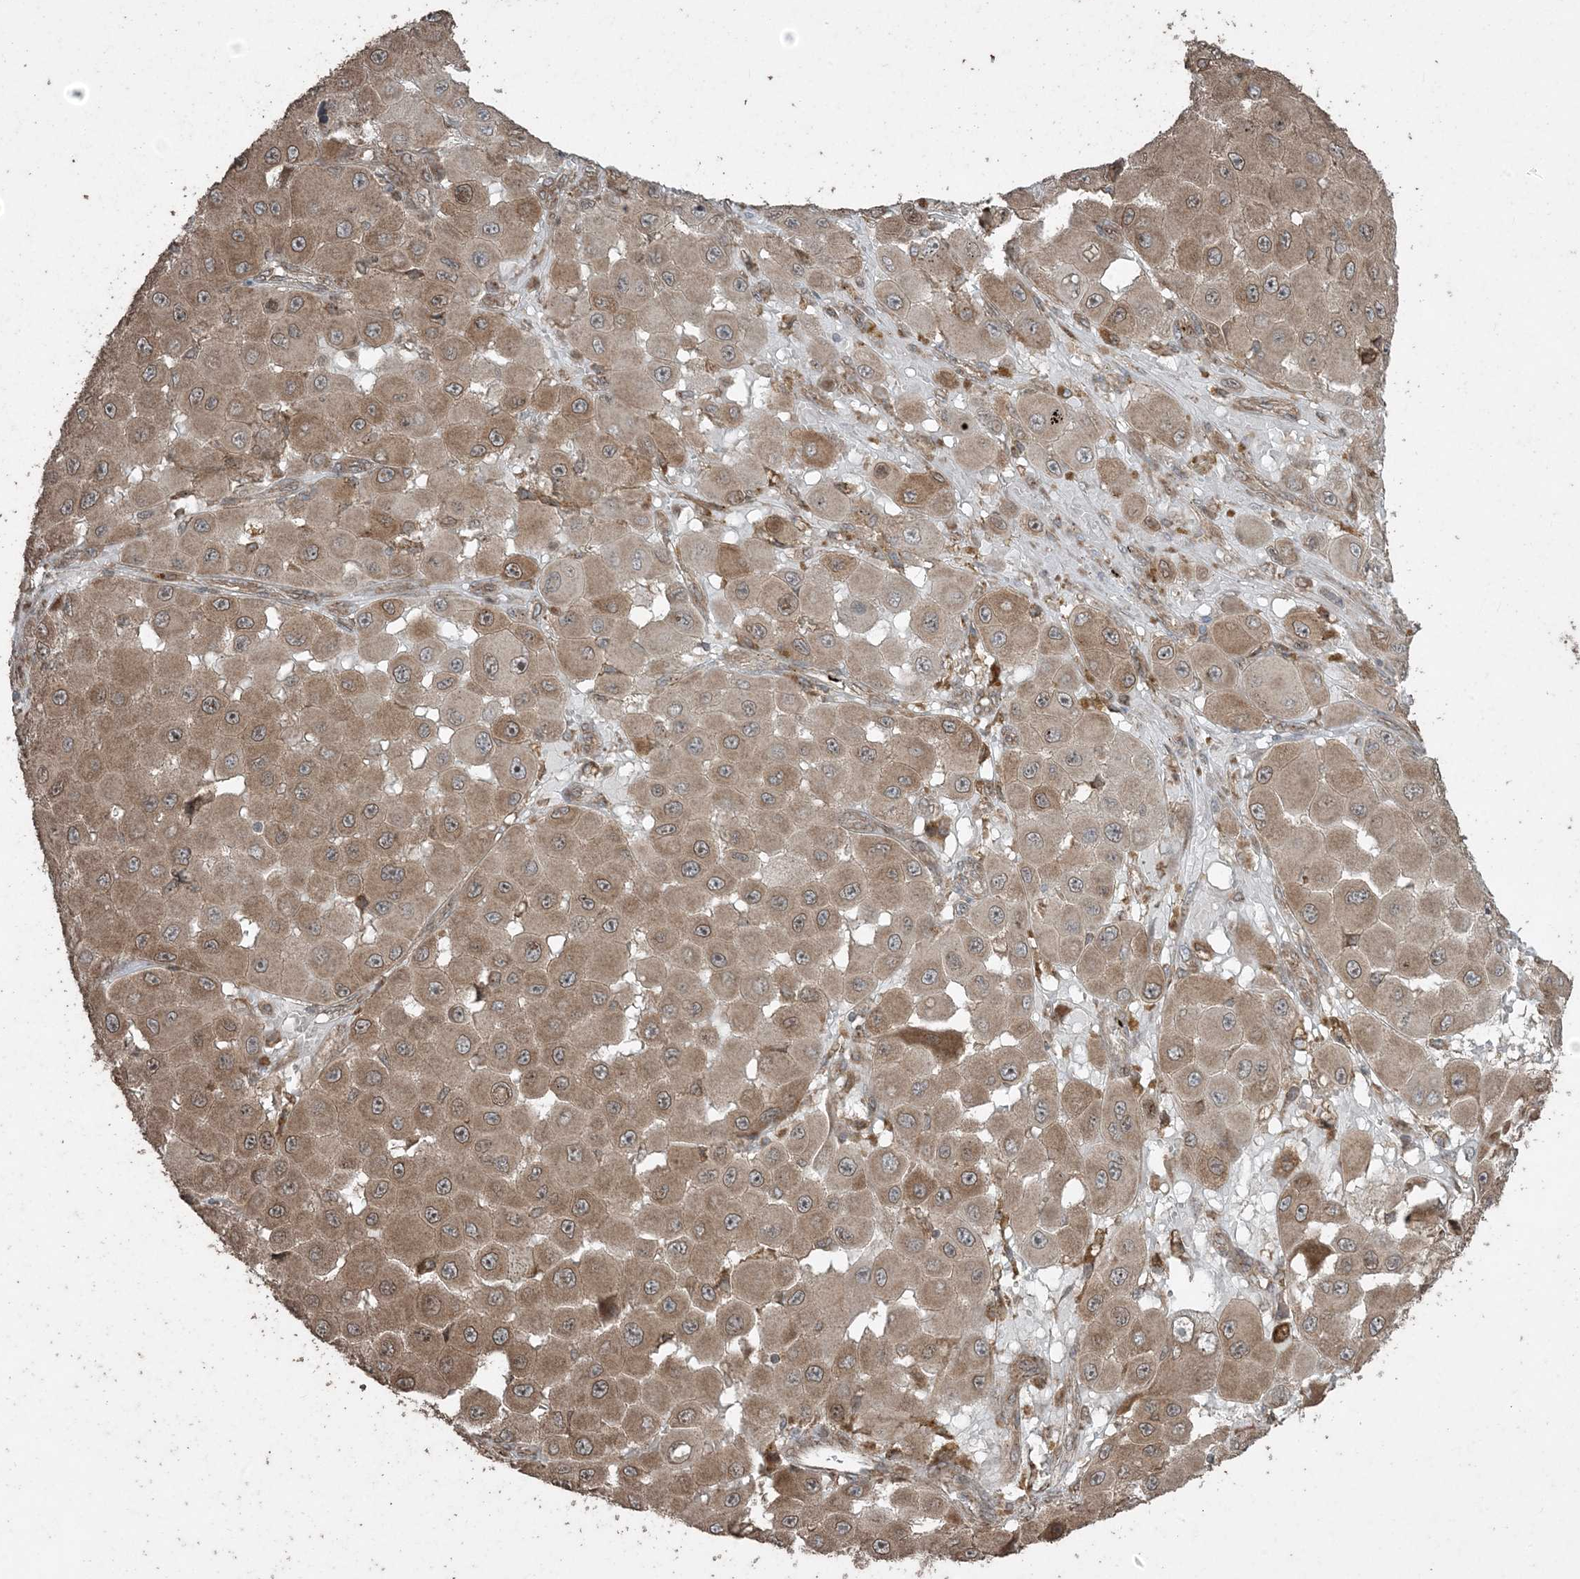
{"staining": {"intensity": "moderate", "quantity": ">75%", "location": "cytoplasmic/membranous,nuclear"}, "tissue": "melanoma", "cell_type": "Tumor cells", "image_type": "cancer", "snomed": [{"axis": "morphology", "description": "Malignant melanoma, NOS"}, {"axis": "topography", "description": "Skin"}], "caption": "This is a photomicrograph of immunohistochemistry staining of melanoma, which shows moderate expression in the cytoplasmic/membranous and nuclear of tumor cells.", "gene": "DDX19B", "patient": {"sex": "female", "age": 81}}